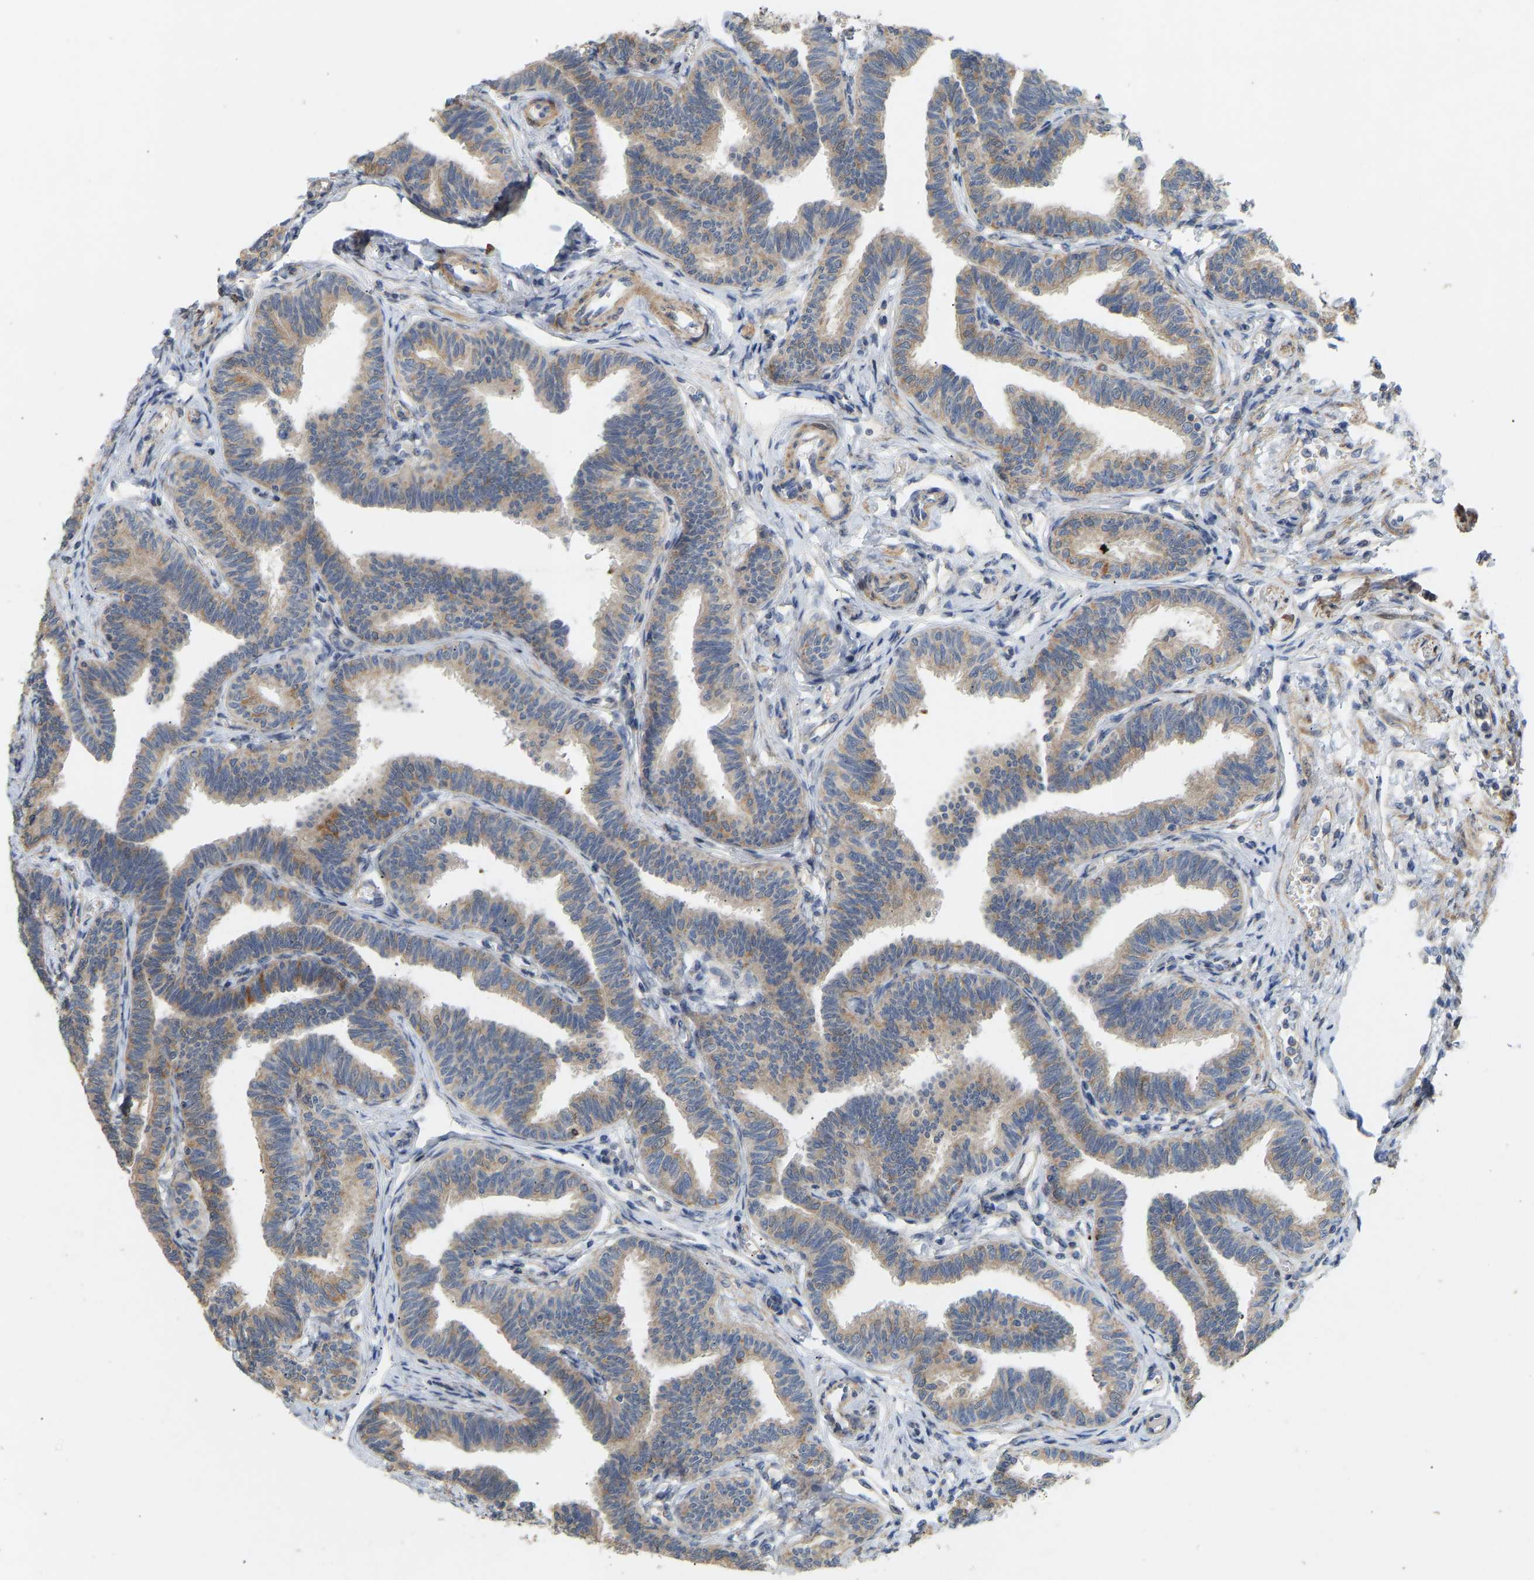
{"staining": {"intensity": "moderate", "quantity": ">75%", "location": "cytoplasmic/membranous"}, "tissue": "fallopian tube", "cell_type": "Glandular cells", "image_type": "normal", "snomed": [{"axis": "morphology", "description": "Normal tissue, NOS"}, {"axis": "topography", "description": "Fallopian tube"}, {"axis": "topography", "description": "Ovary"}], "caption": "Moderate cytoplasmic/membranous expression for a protein is identified in approximately >75% of glandular cells of unremarkable fallopian tube using IHC.", "gene": "HACD2", "patient": {"sex": "female", "age": 23}}